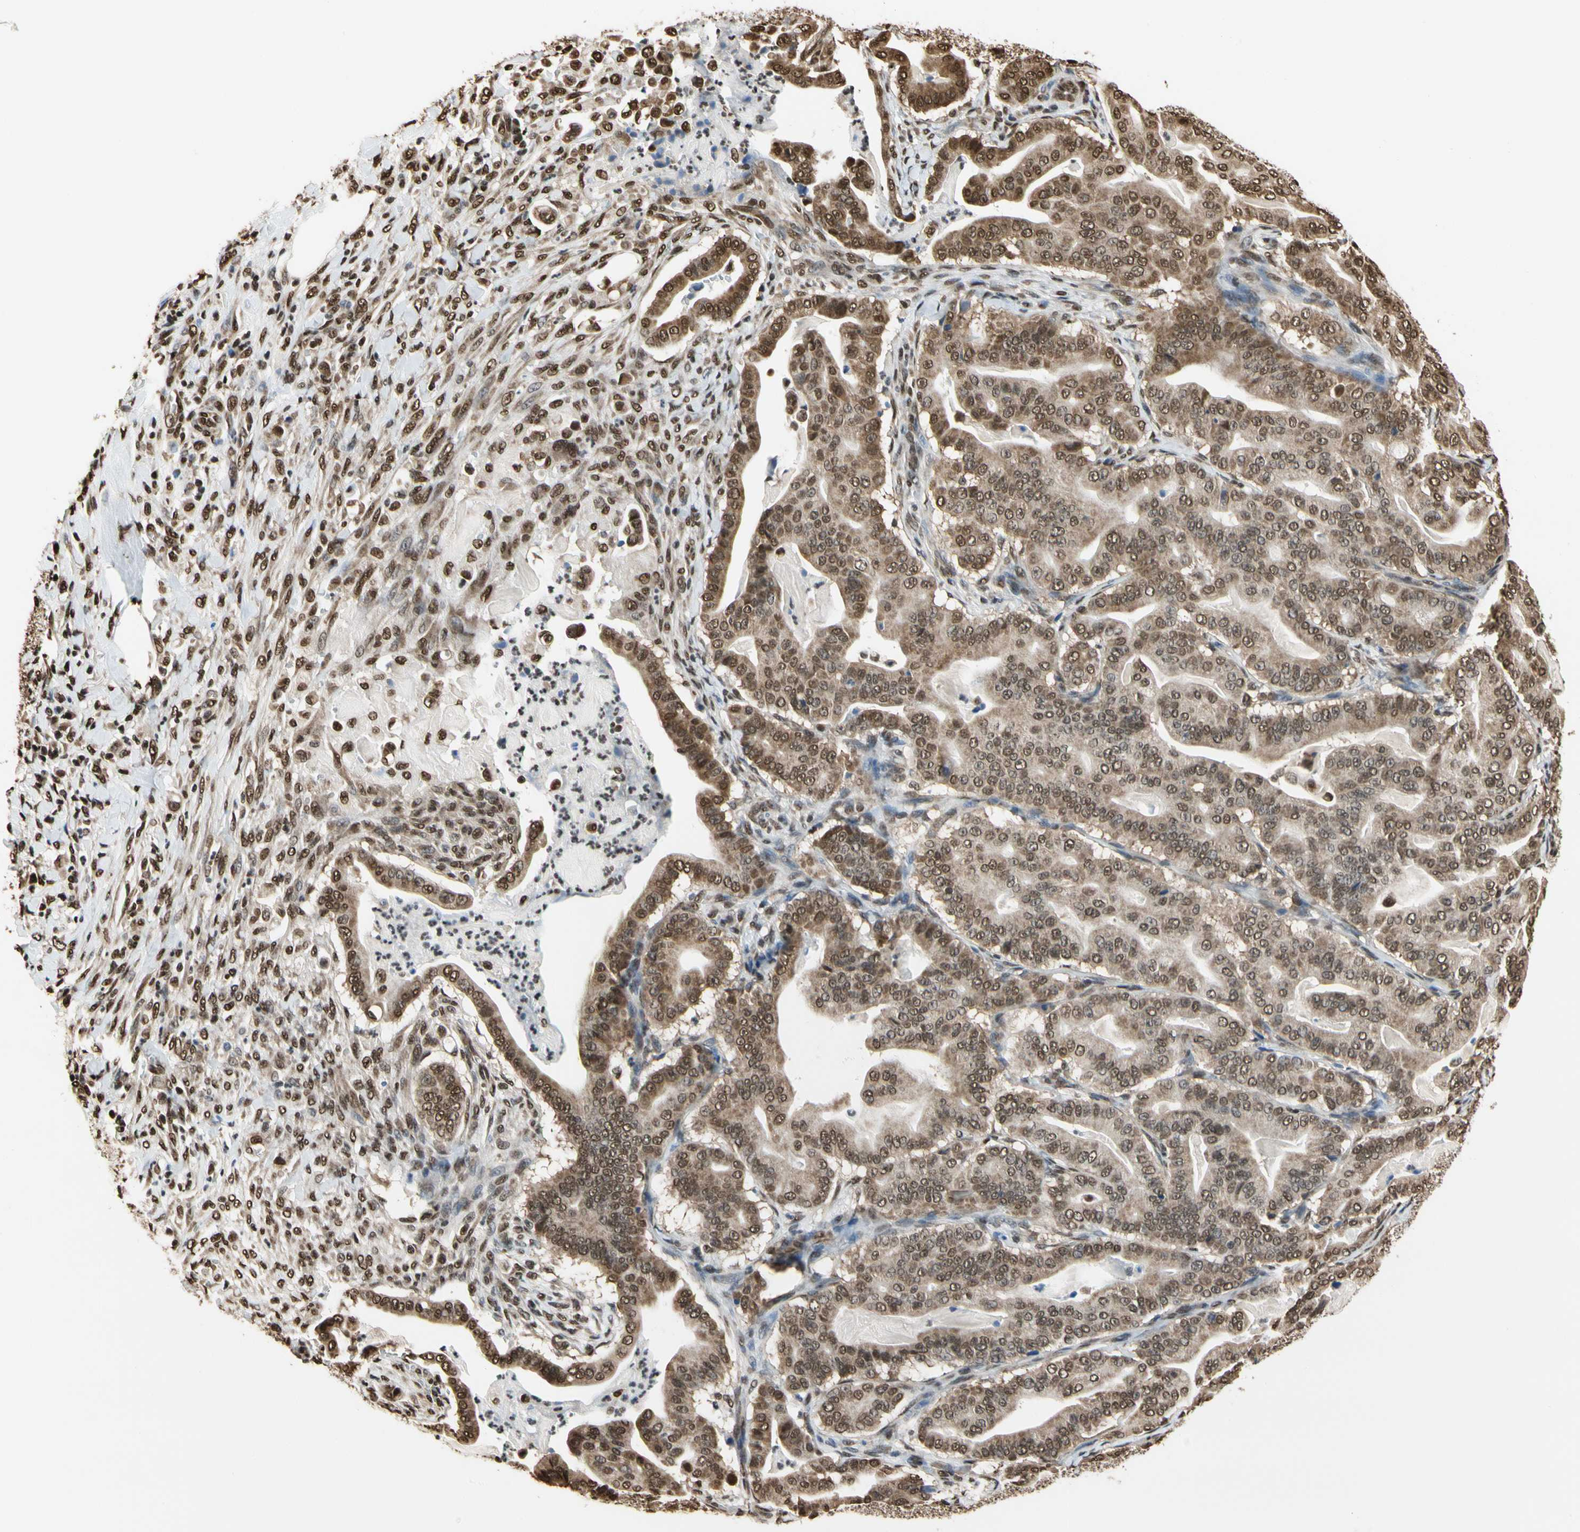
{"staining": {"intensity": "moderate", "quantity": ">75%", "location": "cytoplasmic/membranous,nuclear"}, "tissue": "pancreatic cancer", "cell_type": "Tumor cells", "image_type": "cancer", "snomed": [{"axis": "morphology", "description": "Adenocarcinoma, NOS"}, {"axis": "topography", "description": "Pancreas"}], "caption": "Moderate cytoplasmic/membranous and nuclear staining for a protein is present in about >75% of tumor cells of pancreatic cancer using immunohistochemistry.", "gene": "HNRNPK", "patient": {"sex": "male", "age": 63}}